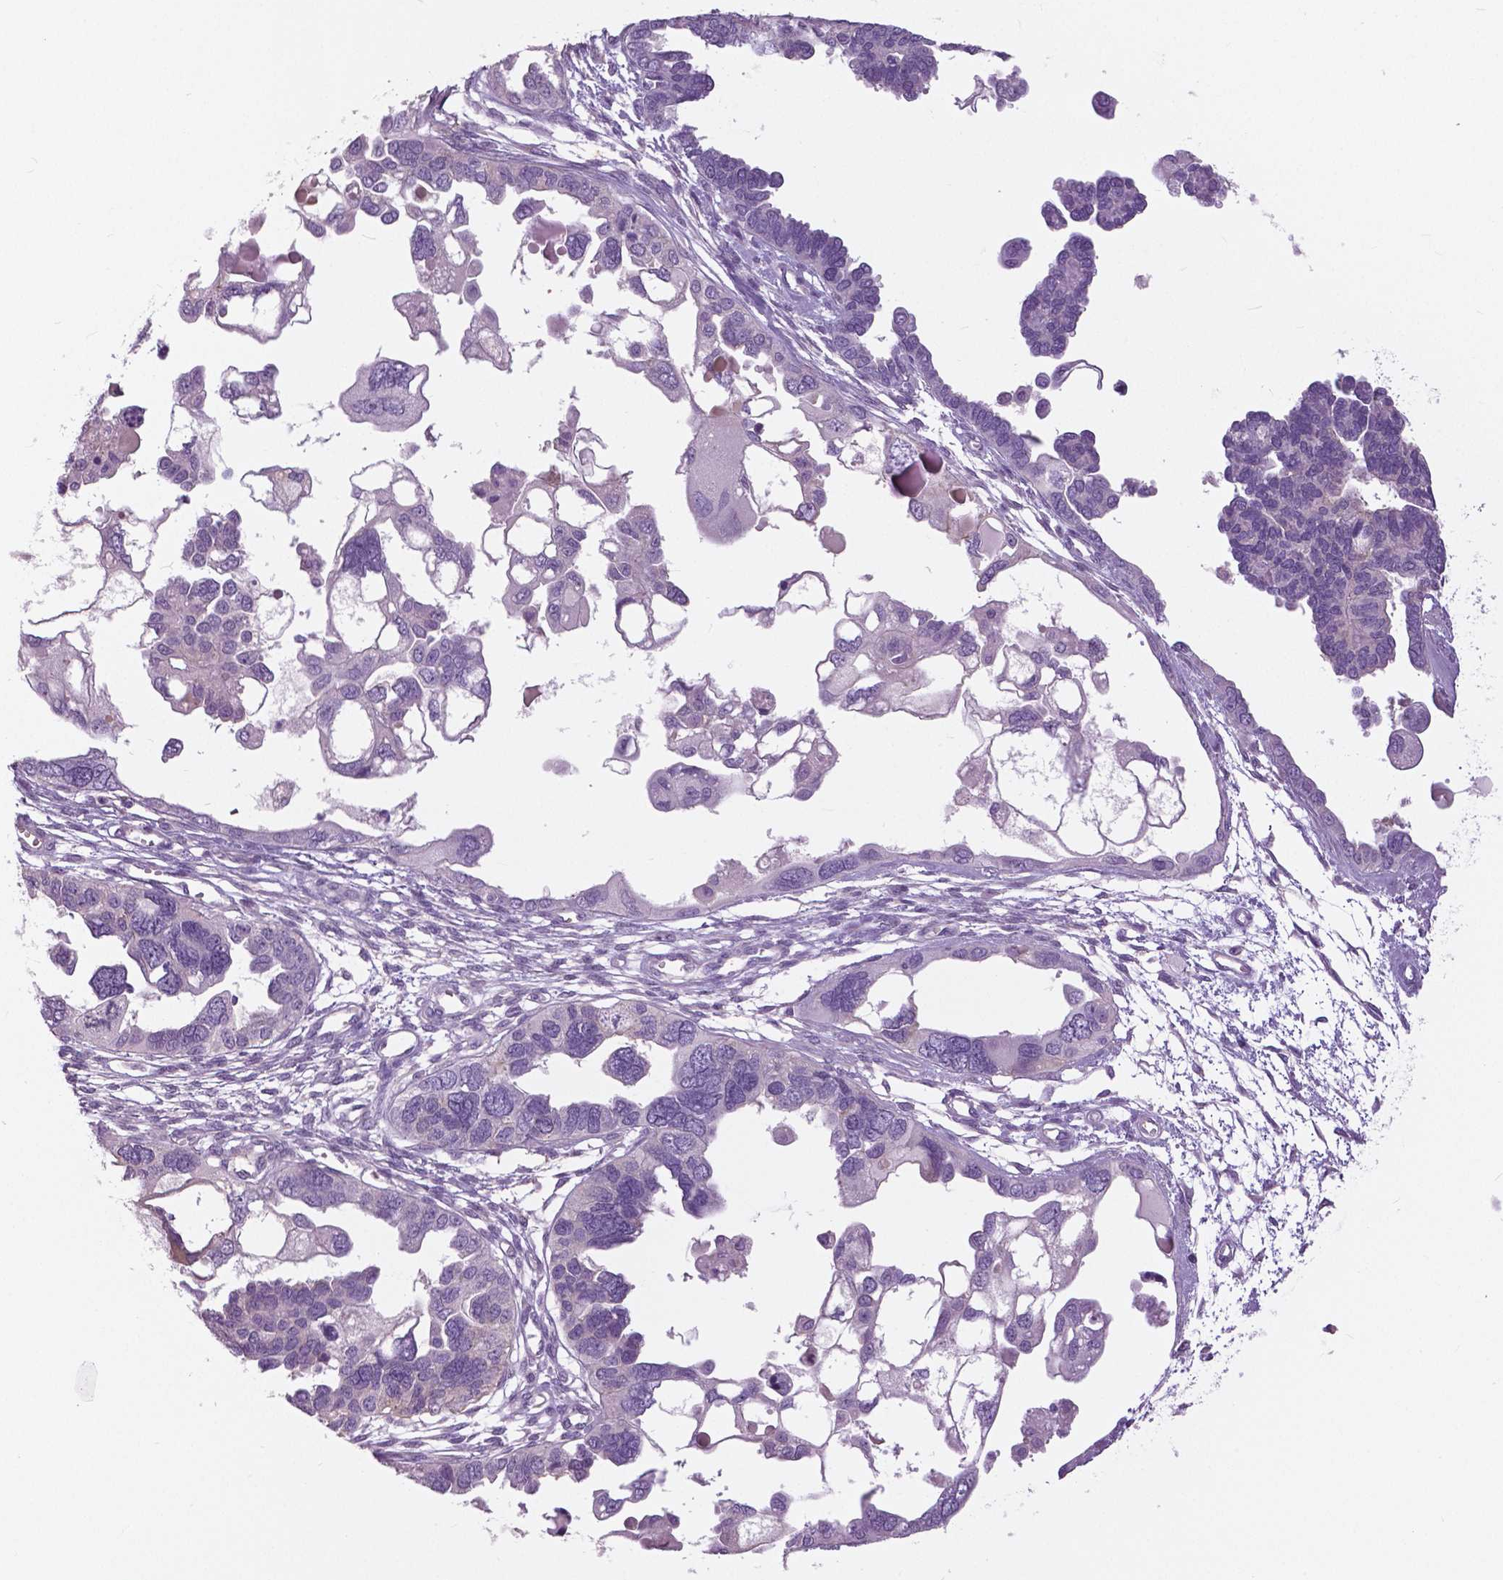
{"staining": {"intensity": "negative", "quantity": "none", "location": "none"}, "tissue": "ovarian cancer", "cell_type": "Tumor cells", "image_type": "cancer", "snomed": [{"axis": "morphology", "description": "Cystadenocarcinoma, serous, NOS"}, {"axis": "topography", "description": "Ovary"}], "caption": "Immunohistochemistry (IHC) photomicrograph of neoplastic tissue: human serous cystadenocarcinoma (ovarian) stained with DAB displays no significant protein staining in tumor cells.", "gene": "SERPINI1", "patient": {"sex": "female", "age": 51}}